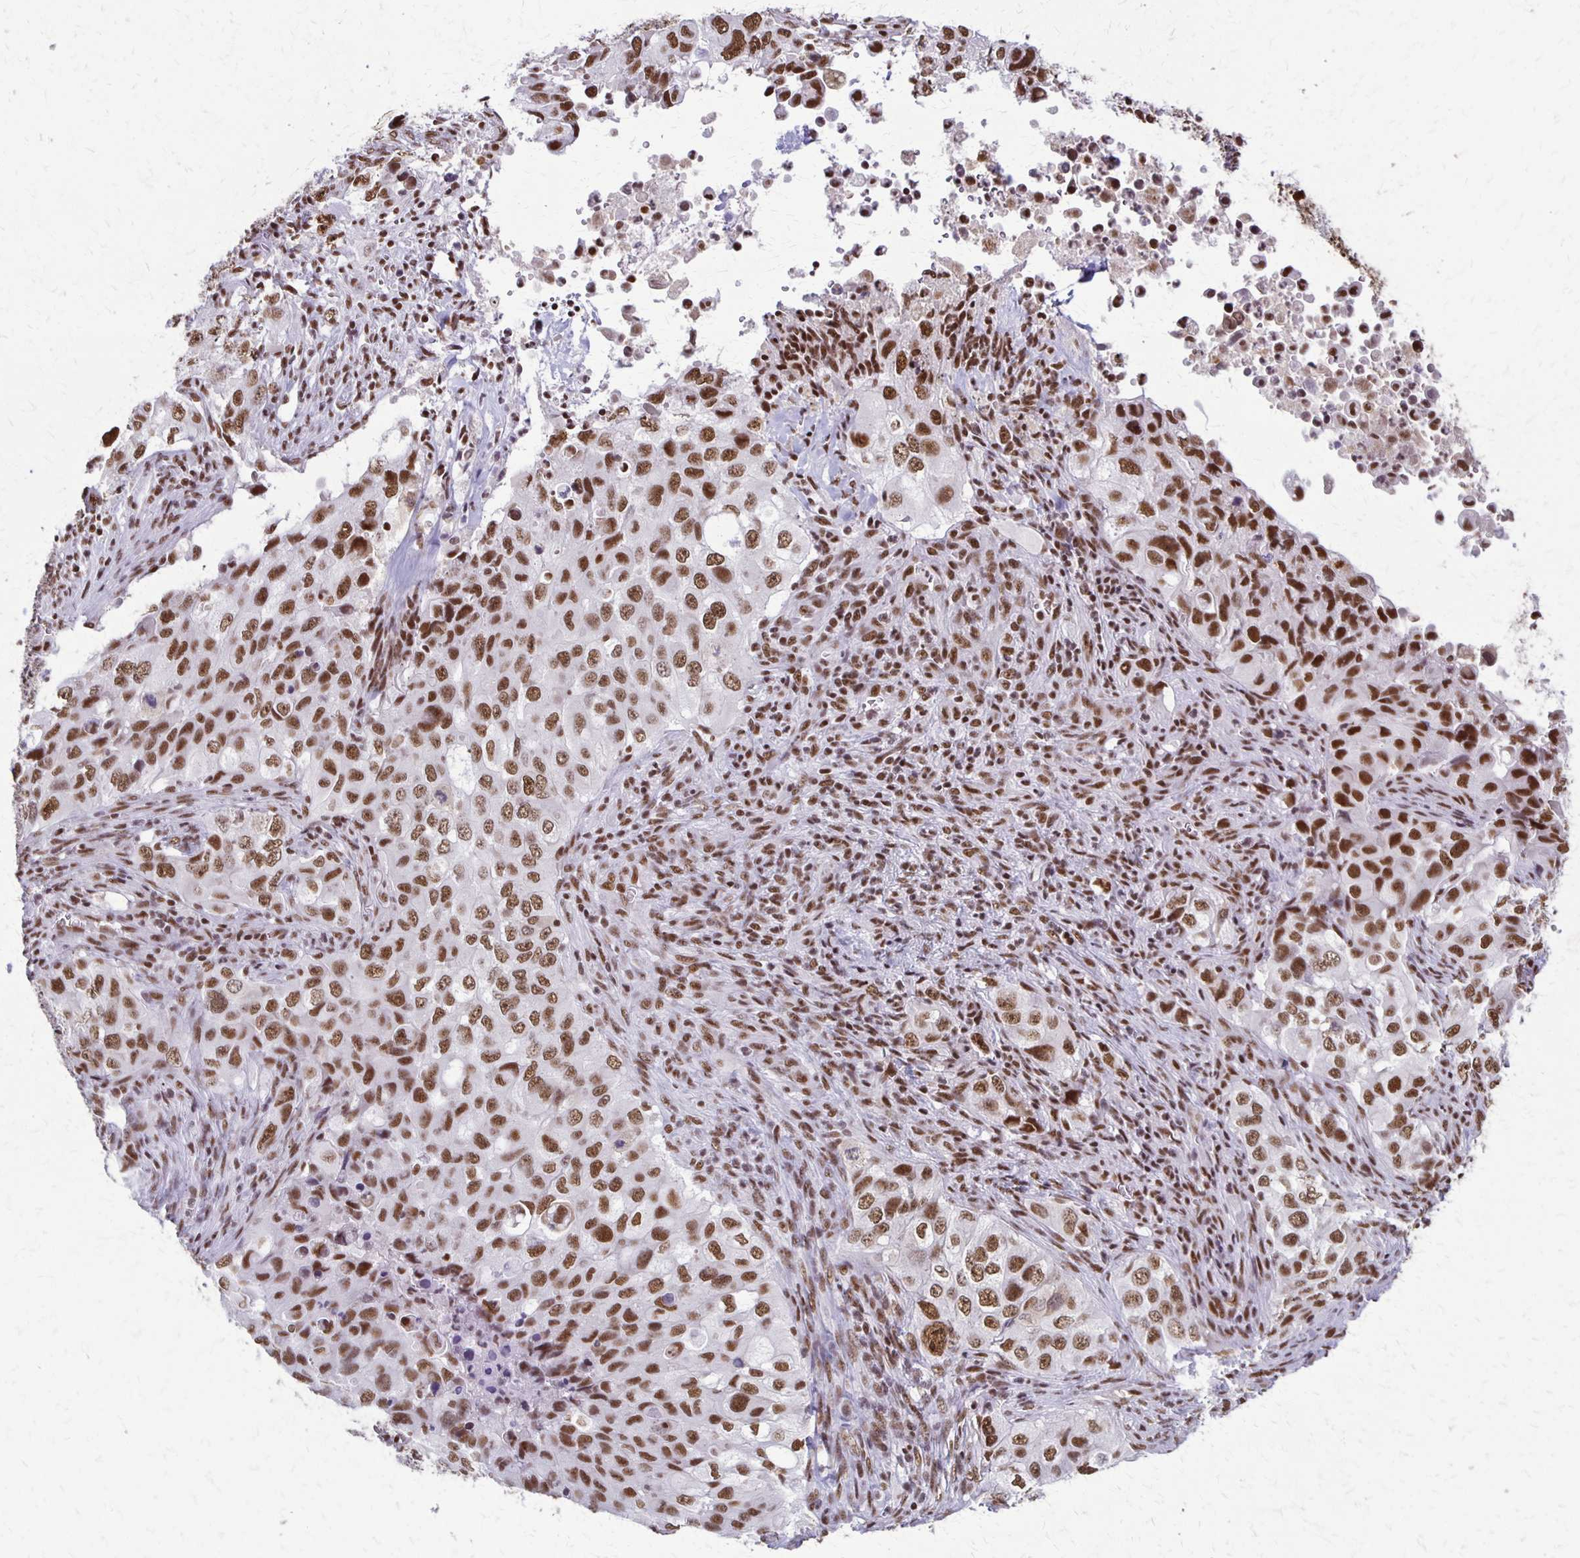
{"staining": {"intensity": "strong", "quantity": ">75%", "location": "nuclear"}, "tissue": "lung cancer", "cell_type": "Tumor cells", "image_type": "cancer", "snomed": [{"axis": "morphology", "description": "Adenocarcinoma, NOS"}, {"axis": "morphology", "description": "Adenocarcinoma, metastatic, NOS"}, {"axis": "topography", "description": "Lymph node"}, {"axis": "topography", "description": "Lung"}], "caption": "About >75% of tumor cells in human lung adenocarcinoma show strong nuclear protein positivity as visualized by brown immunohistochemical staining.", "gene": "XRCC6", "patient": {"sex": "female", "age": 42}}